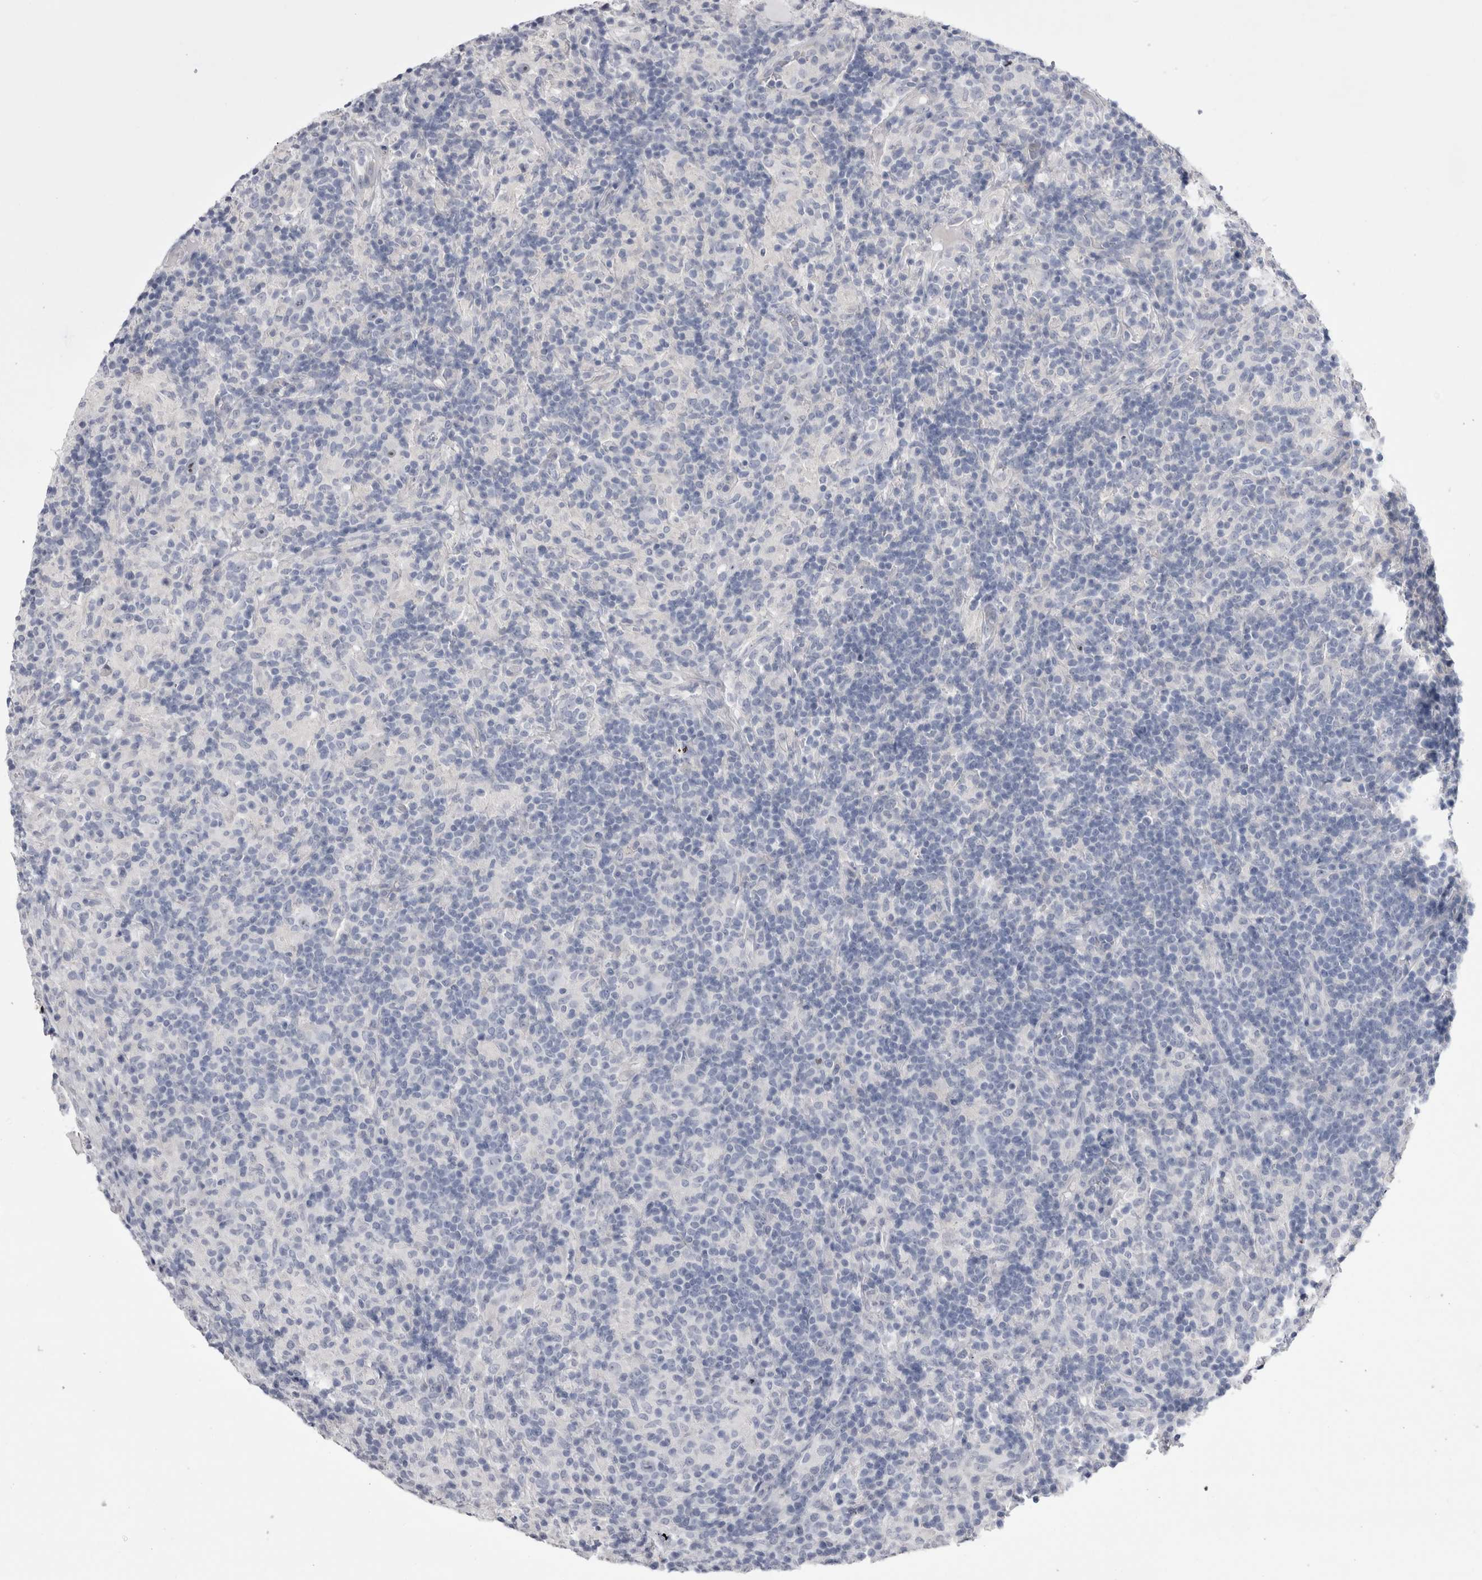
{"staining": {"intensity": "negative", "quantity": "none", "location": "none"}, "tissue": "lymphoma", "cell_type": "Tumor cells", "image_type": "cancer", "snomed": [{"axis": "morphology", "description": "Hodgkin's disease, NOS"}, {"axis": "topography", "description": "Lymph node"}], "caption": "Immunohistochemistry histopathology image of Hodgkin's disease stained for a protein (brown), which exhibits no staining in tumor cells.", "gene": "PWP2", "patient": {"sex": "male", "age": 70}}